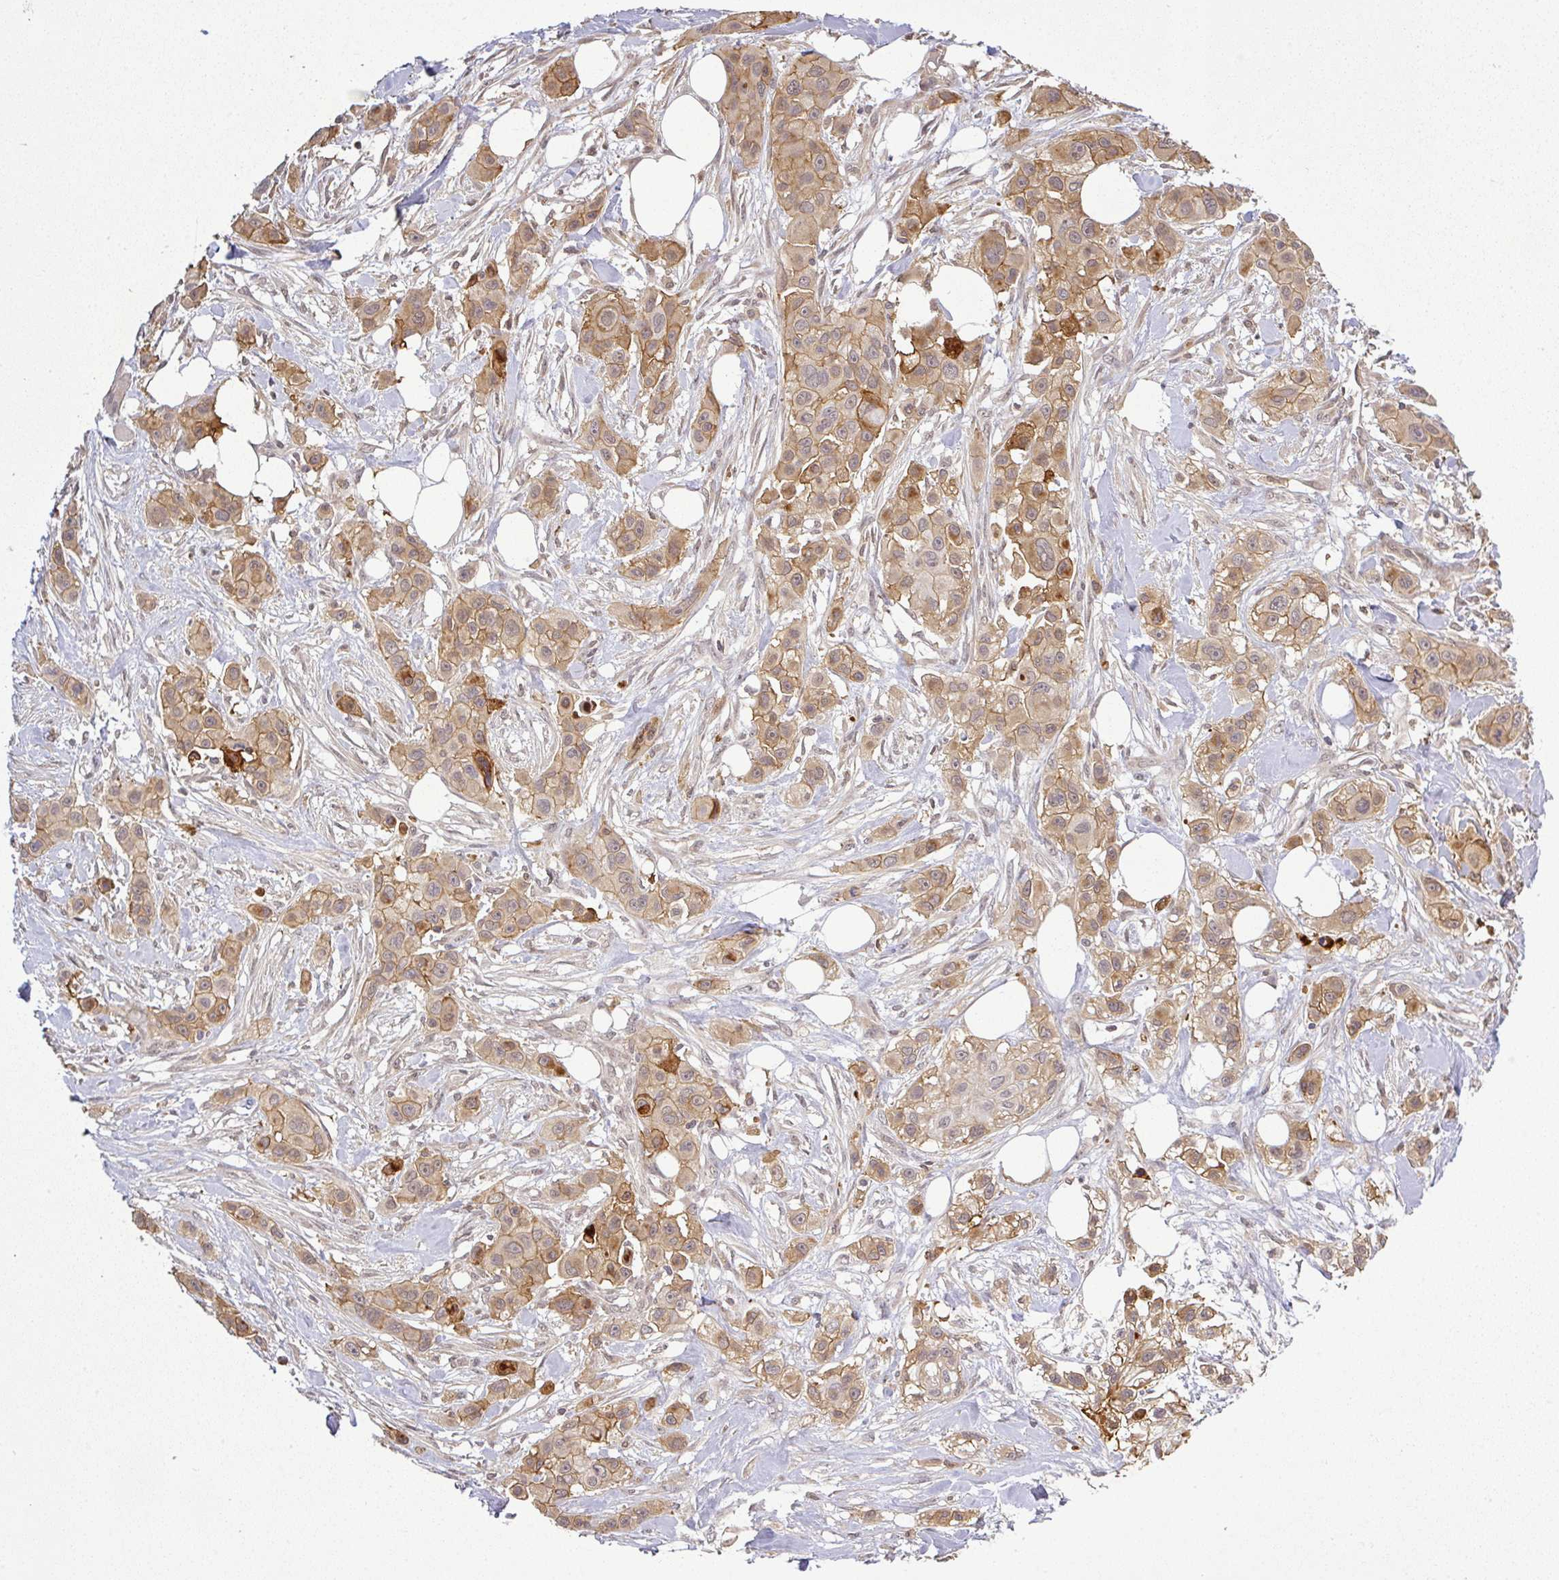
{"staining": {"intensity": "moderate", "quantity": "25%-75%", "location": "cytoplasmic/membranous"}, "tissue": "skin cancer", "cell_type": "Tumor cells", "image_type": "cancer", "snomed": [{"axis": "morphology", "description": "Squamous cell carcinoma, NOS"}, {"axis": "topography", "description": "Skin"}], "caption": "IHC of human squamous cell carcinoma (skin) demonstrates medium levels of moderate cytoplasmic/membranous expression in about 25%-75% of tumor cells.", "gene": "FAM153A", "patient": {"sex": "male", "age": 63}}